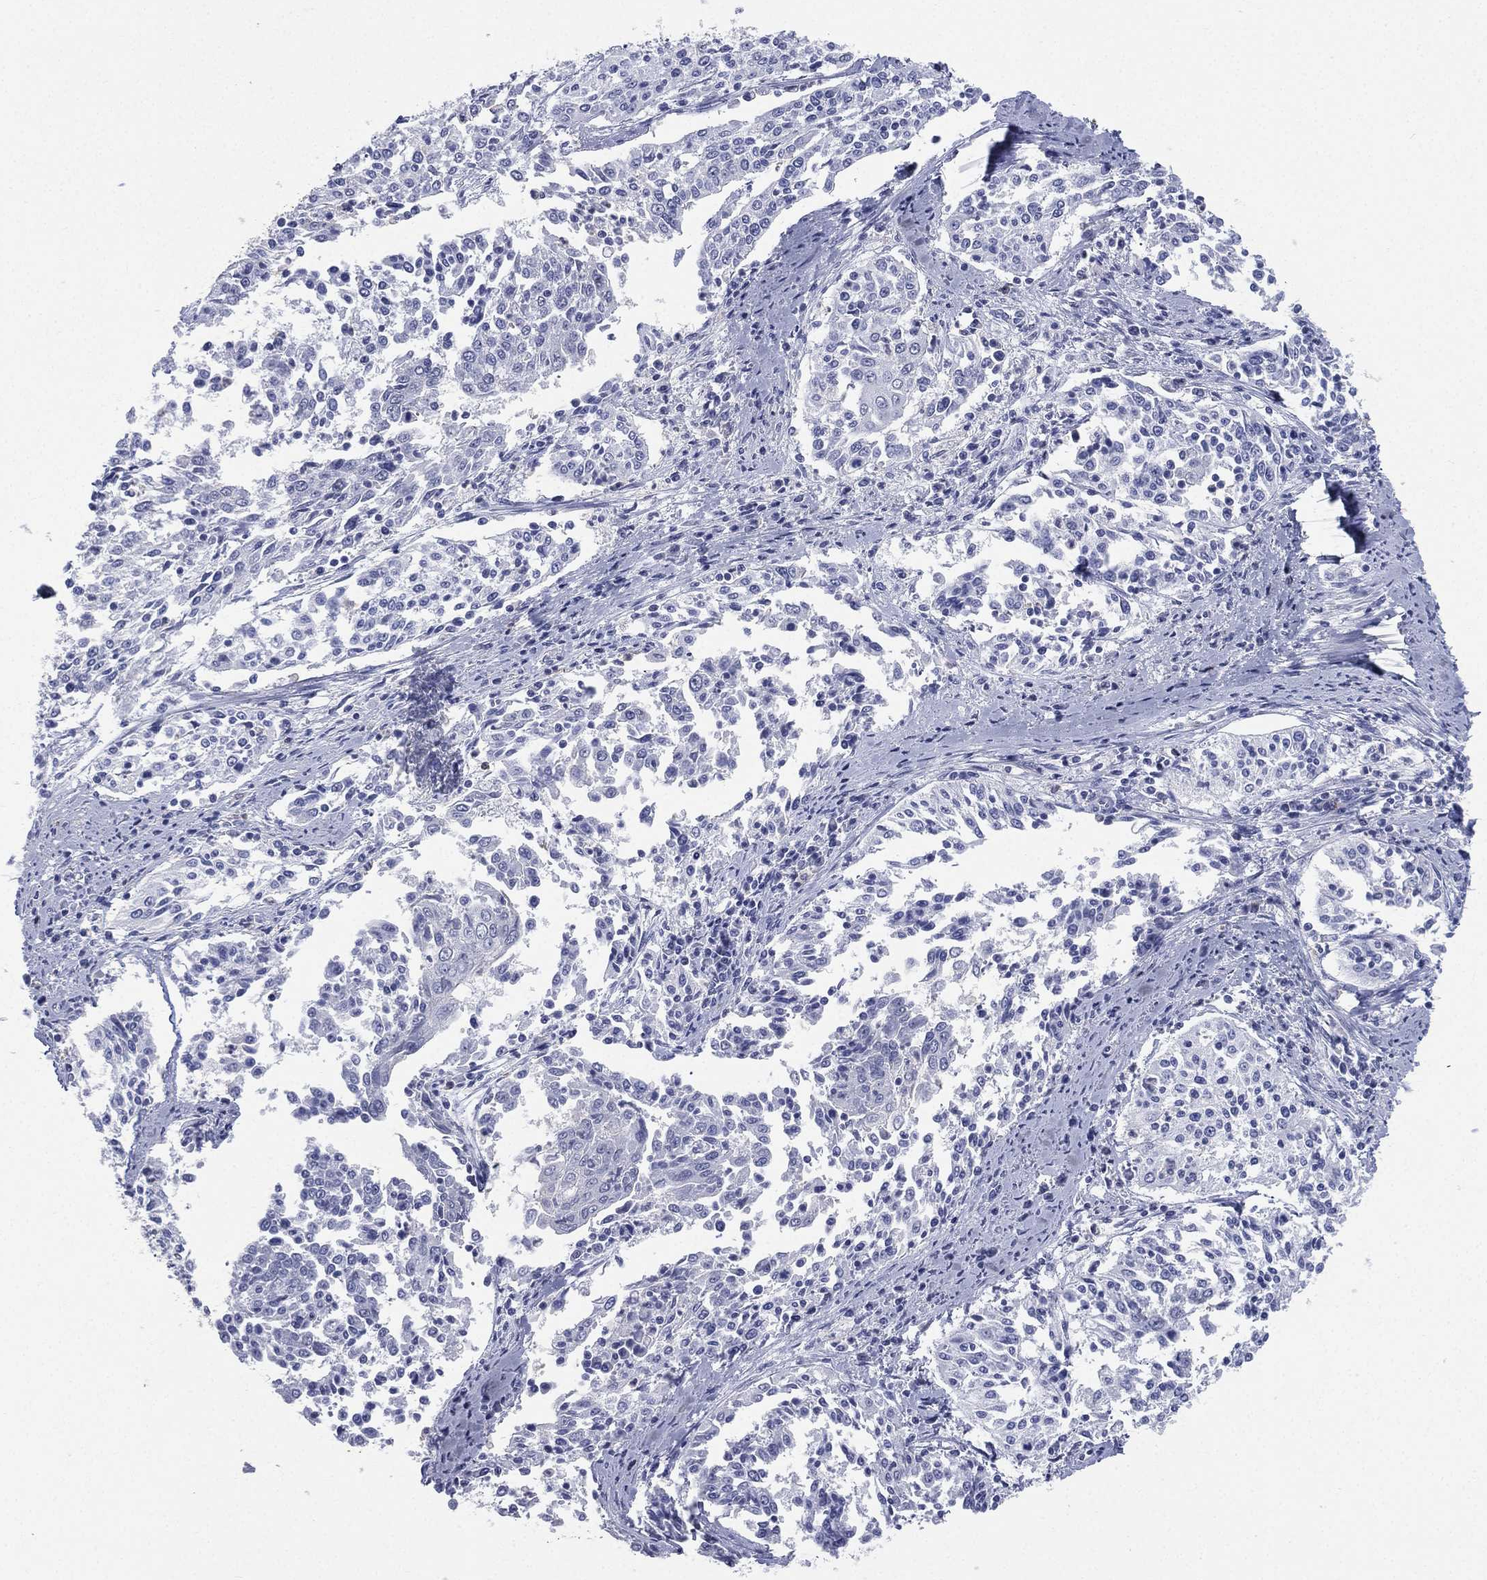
{"staining": {"intensity": "negative", "quantity": "none", "location": "none"}, "tissue": "cervical cancer", "cell_type": "Tumor cells", "image_type": "cancer", "snomed": [{"axis": "morphology", "description": "Squamous cell carcinoma, NOS"}, {"axis": "topography", "description": "Cervix"}], "caption": "IHC image of neoplastic tissue: cervical cancer (squamous cell carcinoma) stained with DAB (3,3'-diaminobenzidine) demonstrates no significant protein staining in tumor cells.", "gene": "CD22", "patient": {"sex": "female", "age": 41}}